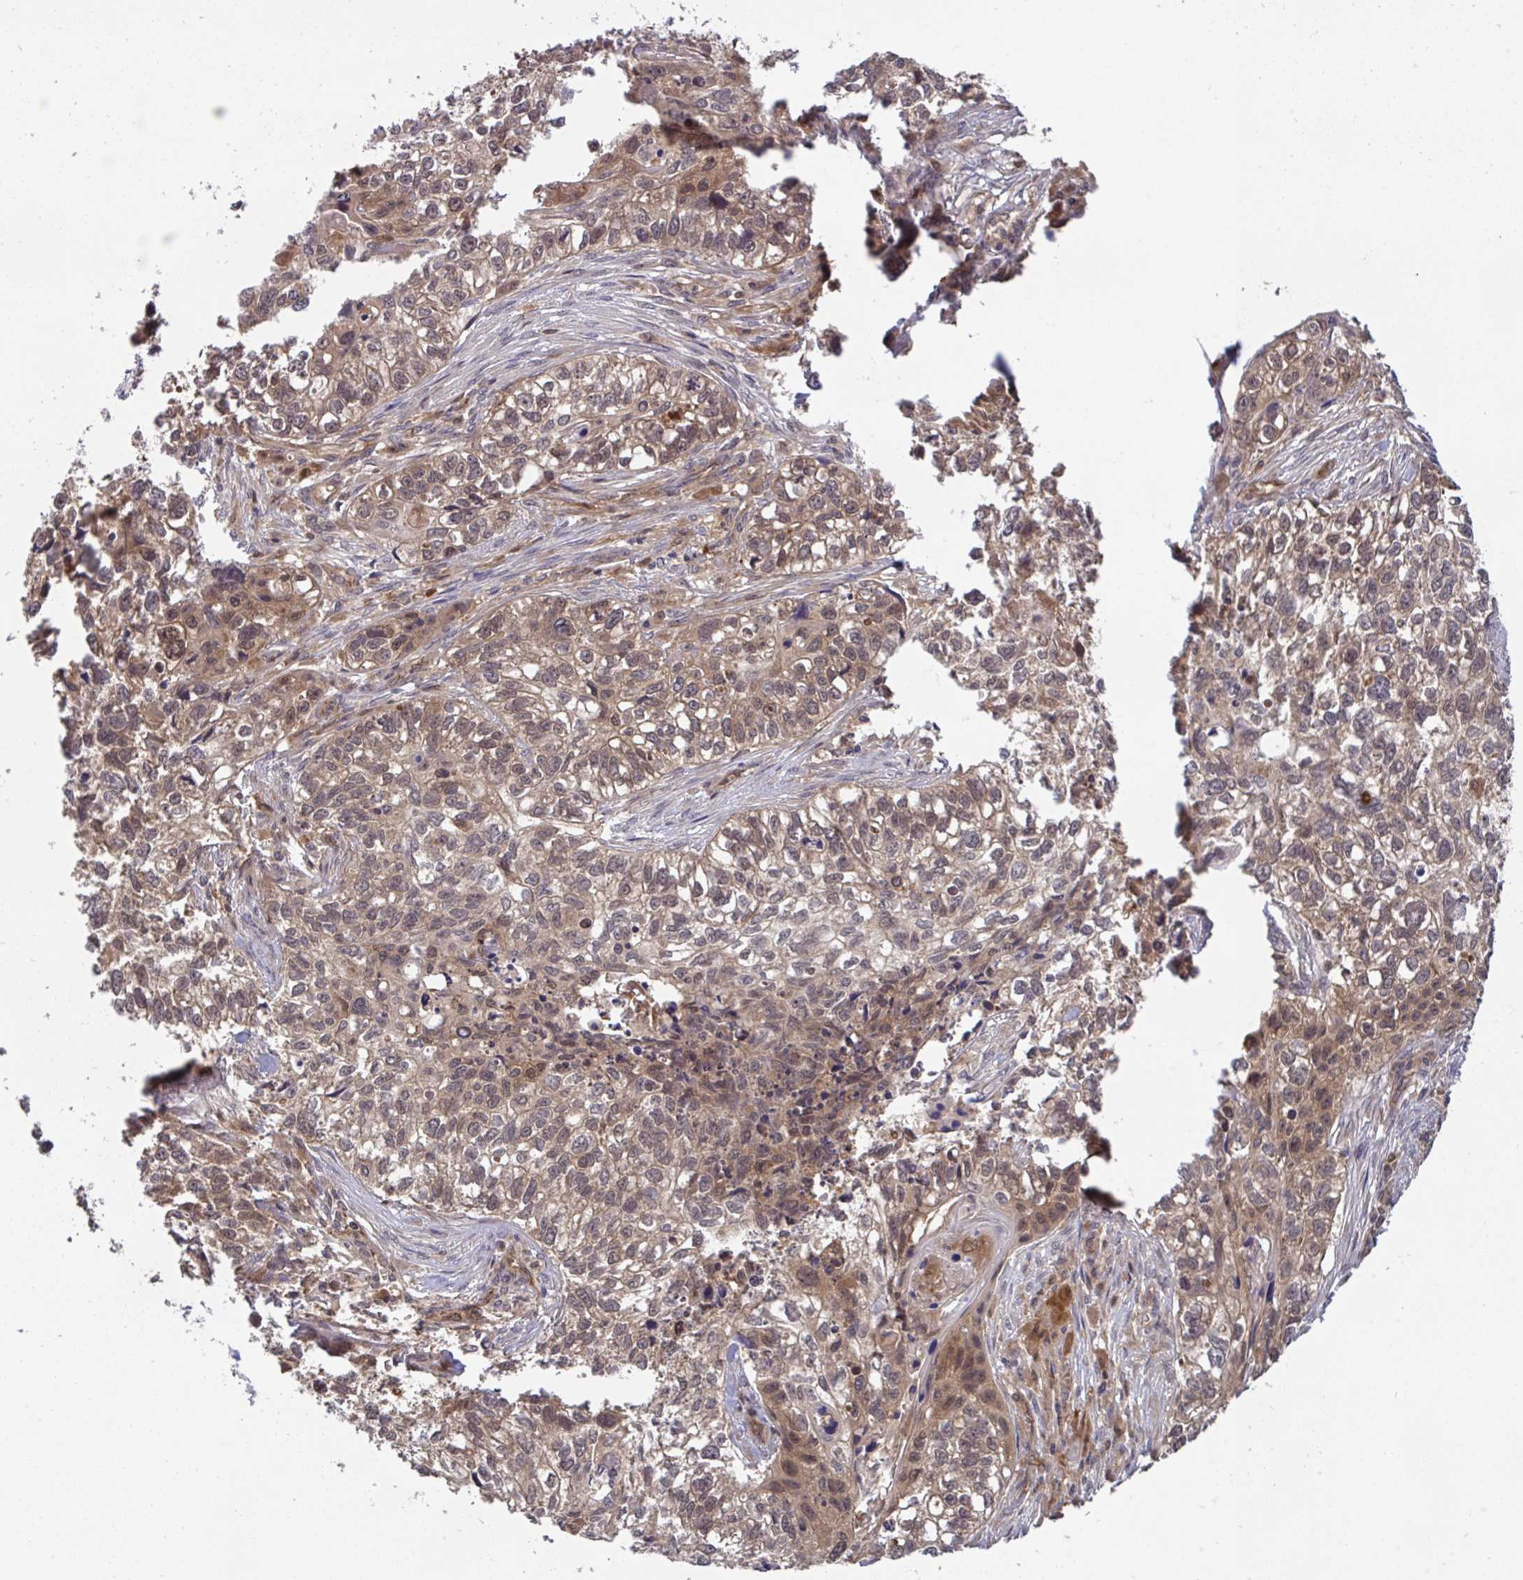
{"staining": {"intensity": "moderate", "quantity": ">75%", "location": "cytoplasmic/membranous,nuclear"}, "tissue": "lung cancer", "cell_type": "Tumor cells", "image_type": "cancer", "snomed": [{"axis": "morphology", "description": "Squamous cell carcinoma, NOS"}, {"axis": "topography", "description": "Lung"}], "caption": "Immunohistochemistry (IHC) (DAB (3,3'-diaminobenzidine)) staining of lung squamous cell carcinoma shows moderate cytoplasmic/membranous and nuclear protein expression in approximately >75% of tumor cells. (DAB = brown stain, brightfield microscopy at high magnification).", "gene": "TIGAR", "patient": {"sex": "male", "age": 74}}